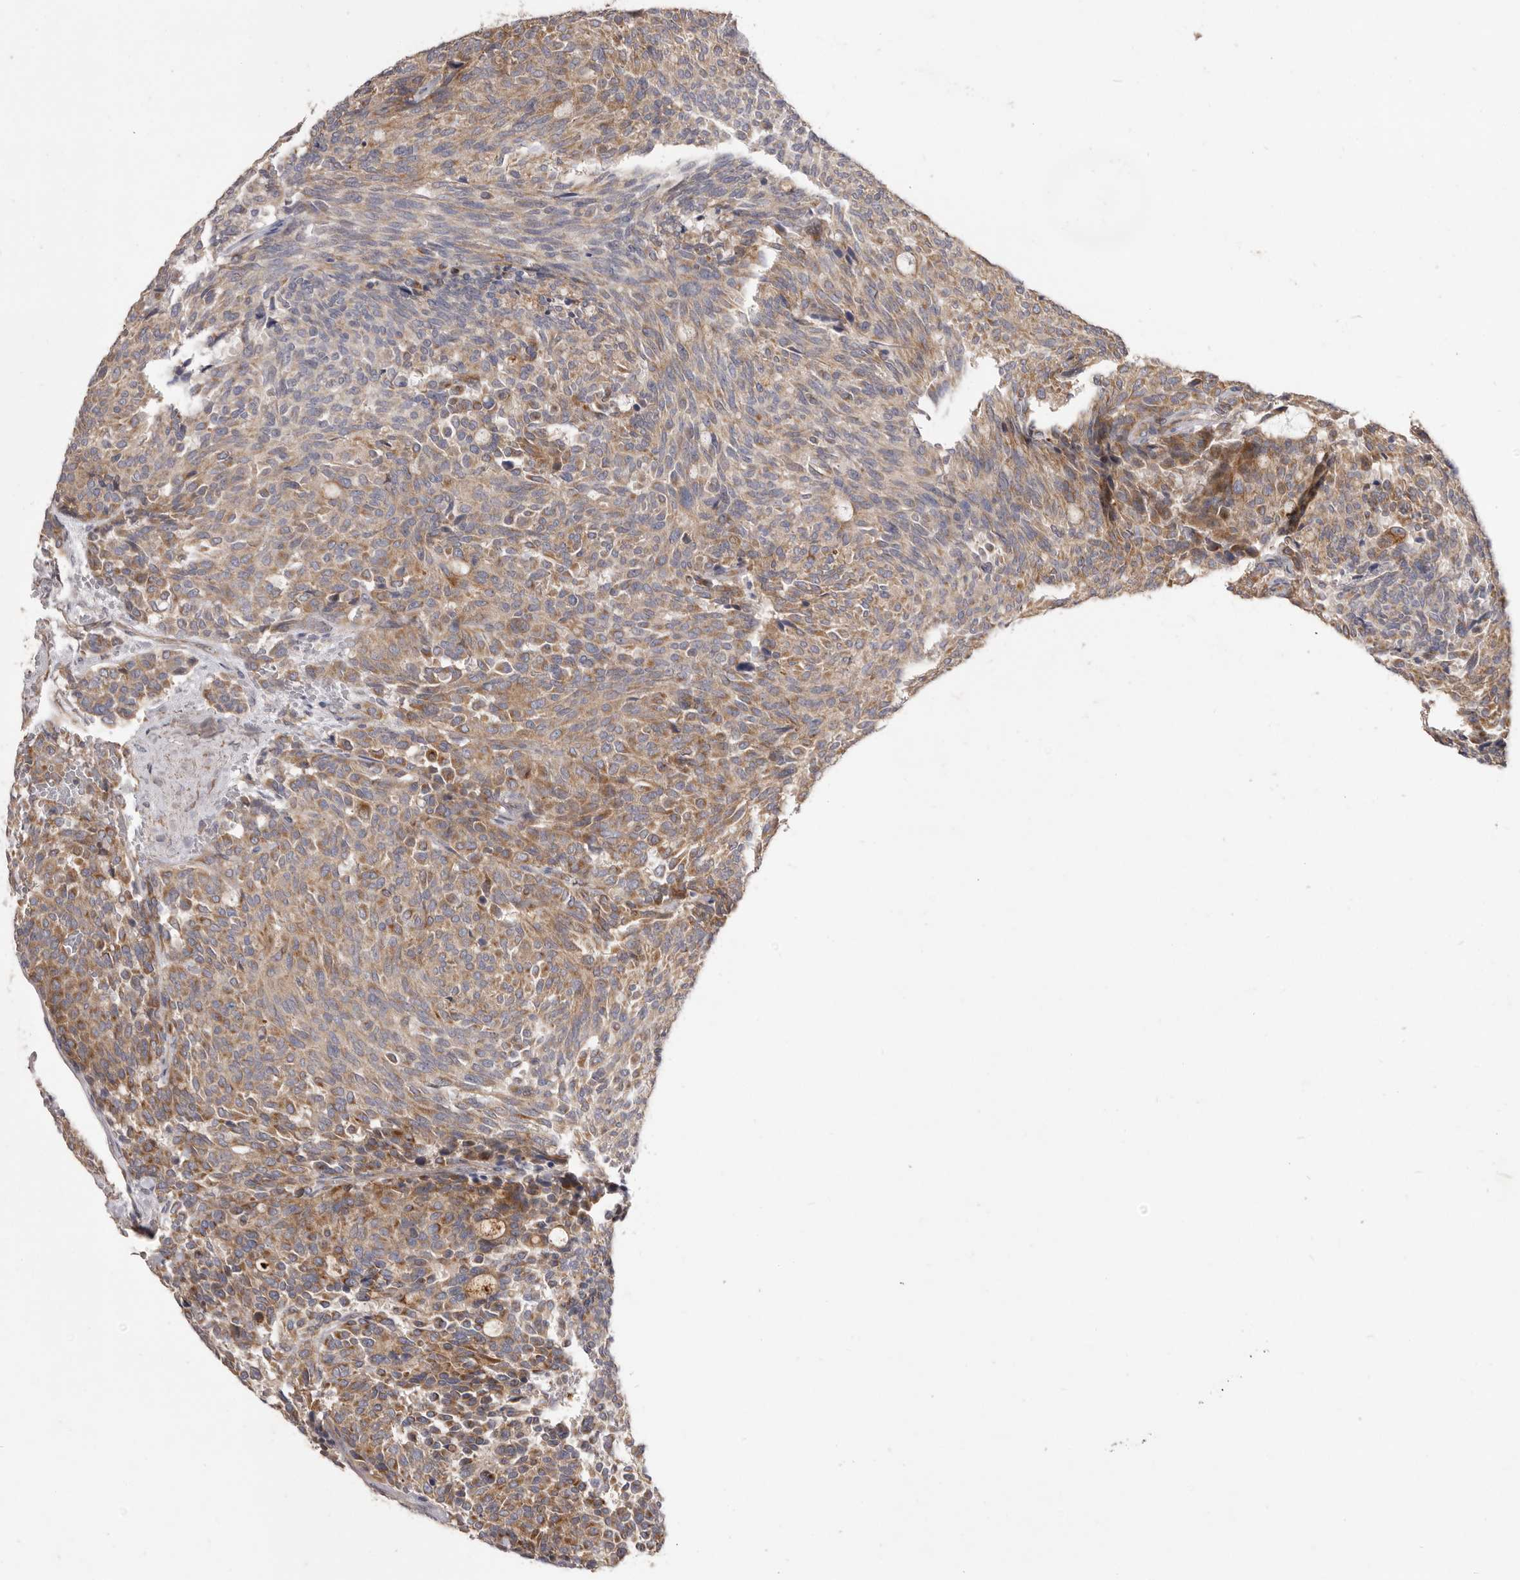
{"staining": {"intensity": "moderate", "quantity": "25%-75%", "location": "cytoplasmic/membranous"}, "tissue": "carcinoid", "cell_type": "Tumor cells", "image_type": "cancer", "snomed": [{"axis": "morphology", "description": "Carcinoid, malignant, NOS"}, {"axis": "topography", "description": "Pancreas"}], "caption": "This histopathology image displays carcinoid stained with immunohistochemistry to label a protein in brown. The cytoplasmic/membranous of tumor cells show moderate positivity for the protein. Nuclei are counter-stained blue.", "gene": "VPS45", "patient": {"sex": "female", "age": 54}}